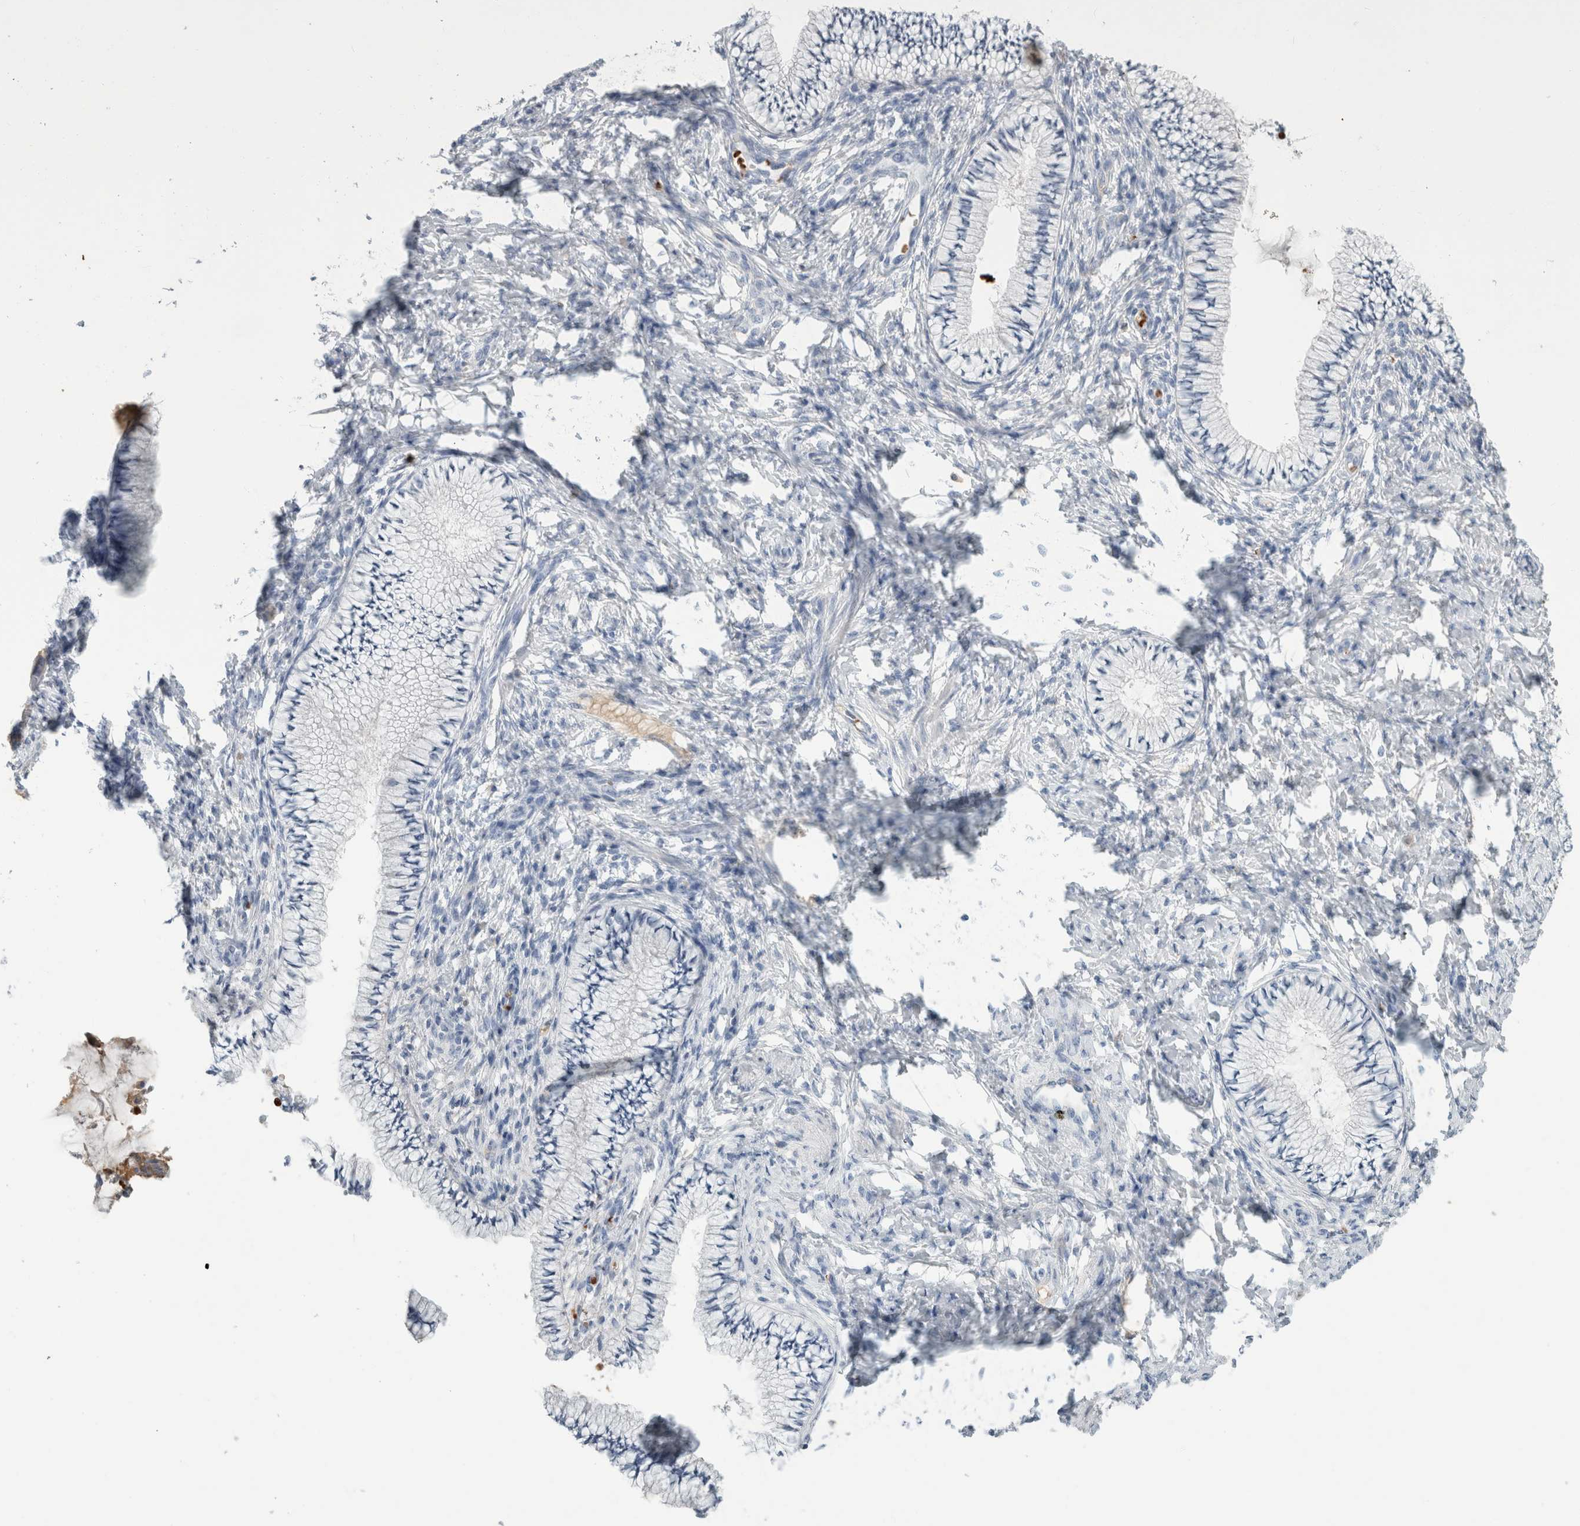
{"staining": {"intensity": "negative", "quantity": "none", "location": "none"}, "tissue": "cervix", "cell_type": "Glandular cells", "image_type": "normal", "snomed": [{"axis": "morphology", "description": "Normal tissue, NOS"}, {"axis": "topography", "description": "Cervix"}], "caption": "This is an IHC image of benign human cervix. There is no positivity in glandular cells.", "gene": "CA1", "patient": {"sex": "female", "age": 36}}